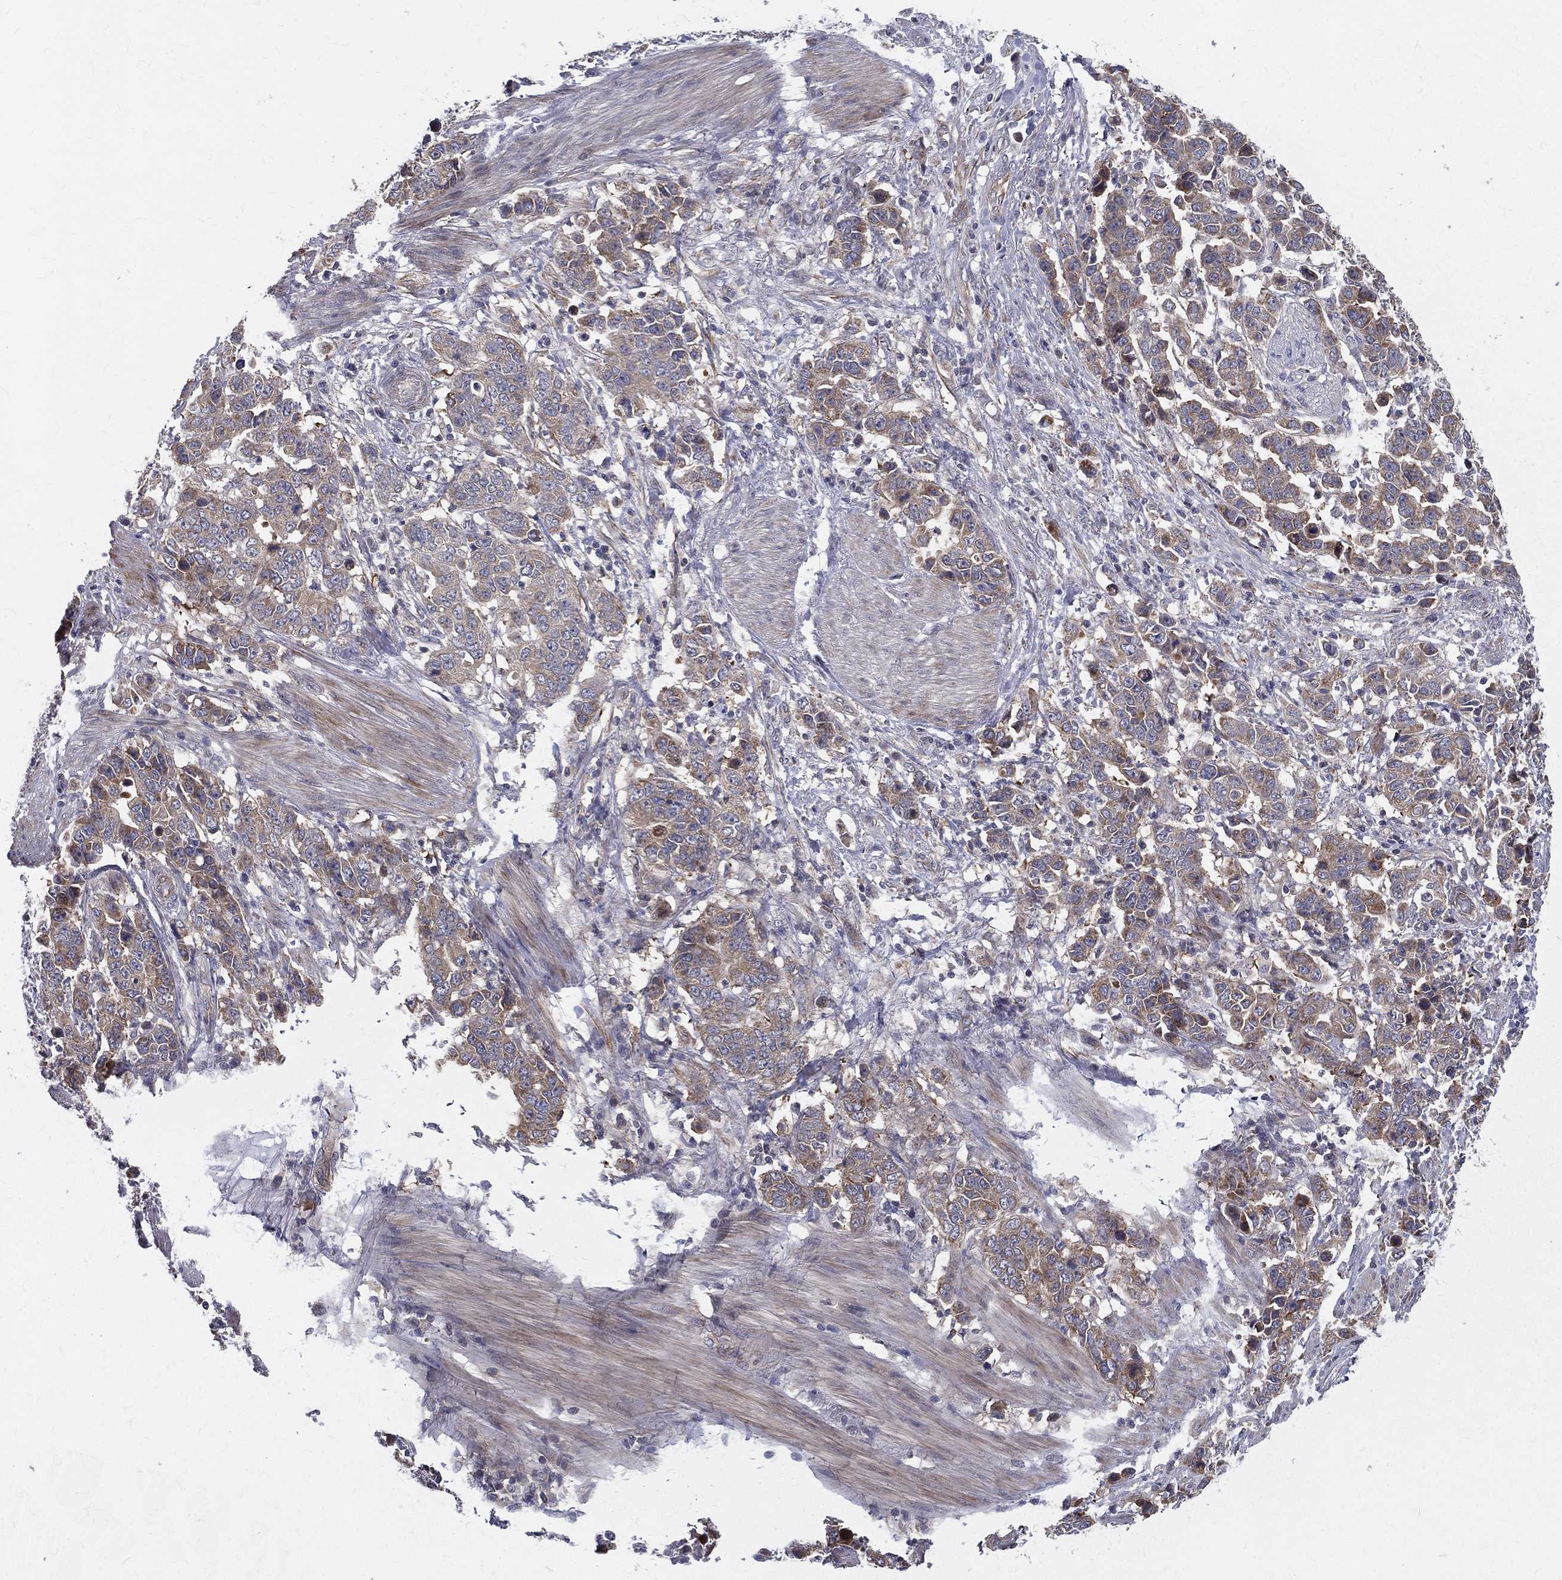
{"staining": {"intensity": "moderate", "quantity": ">75%", "location": "cytoplasmic/membranous"}, "tissue": "stomach cancer", "cell_type": "Tumor cells", "image_type": "cancer", "snomed": [{"axis": "morphology", "description": "Adenocarcinoma, NOS"}, {"axis": "topography", "description": "Stomach, upper"}], "caption": "DAB immunohistochemical staining of stomach adenocarcinoma exhibits moderate cytoplasmic/membranous protein staining in approximately >75% of tumor cells.", "gene": "POMZP3", "patient": {"sex": "male", "age": 69}}